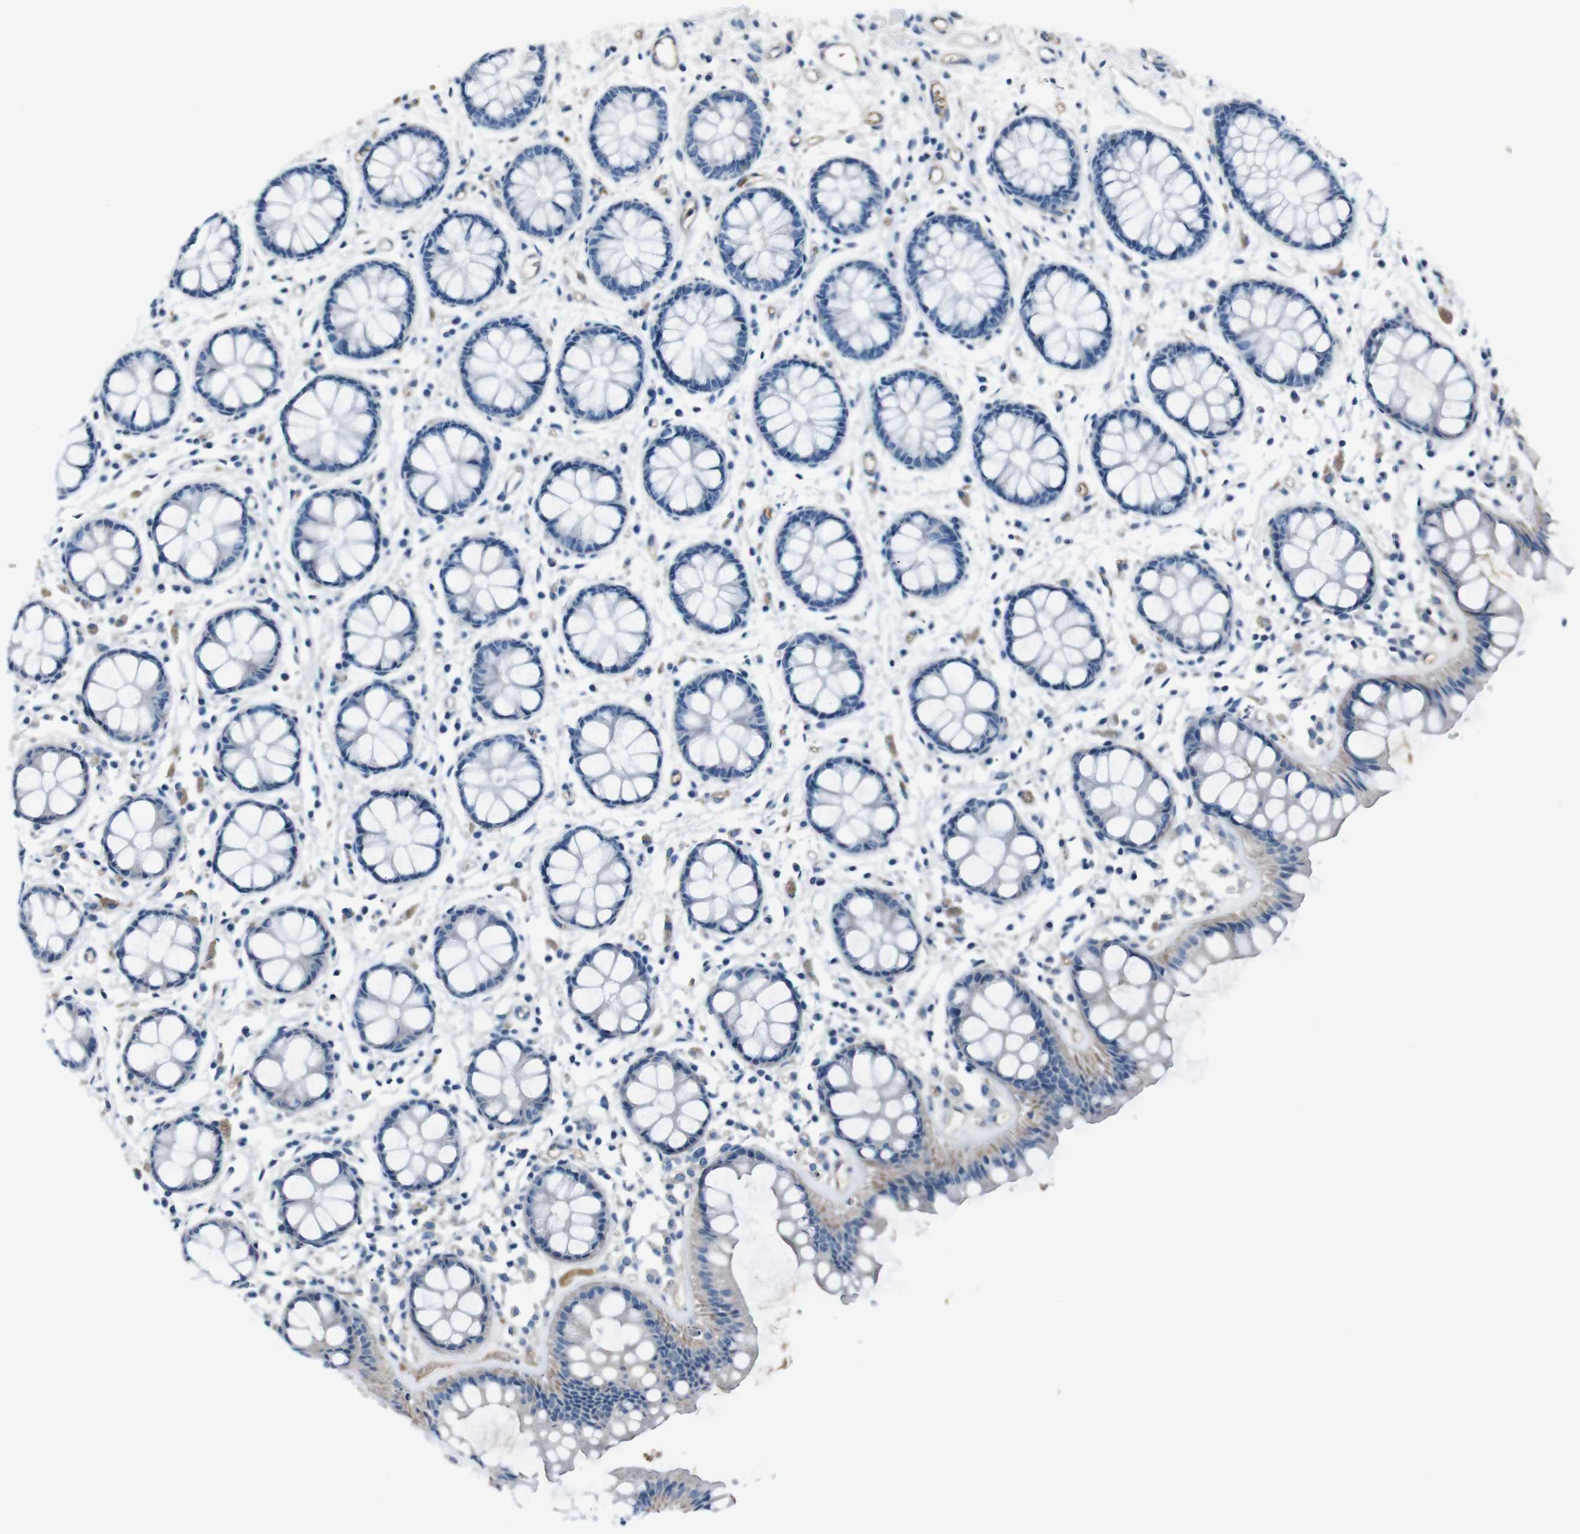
{"staining": {"intensity": "negative", "quantity": "none", "location": "none"}, "tissue": "rectum", "cell_type": "Glandular cells", "image_type": "normal", "snomed": [{"axis": "morphology", "description": "Normal tissue, NOS"}, {"axis": "topography", "description": "Rectum"}], "caption": "Histopathology image shows no significant protein staining in glandular cells of benign rectum.", "gene": "LEP", "patient": {"sex": "female", "age": 66}}